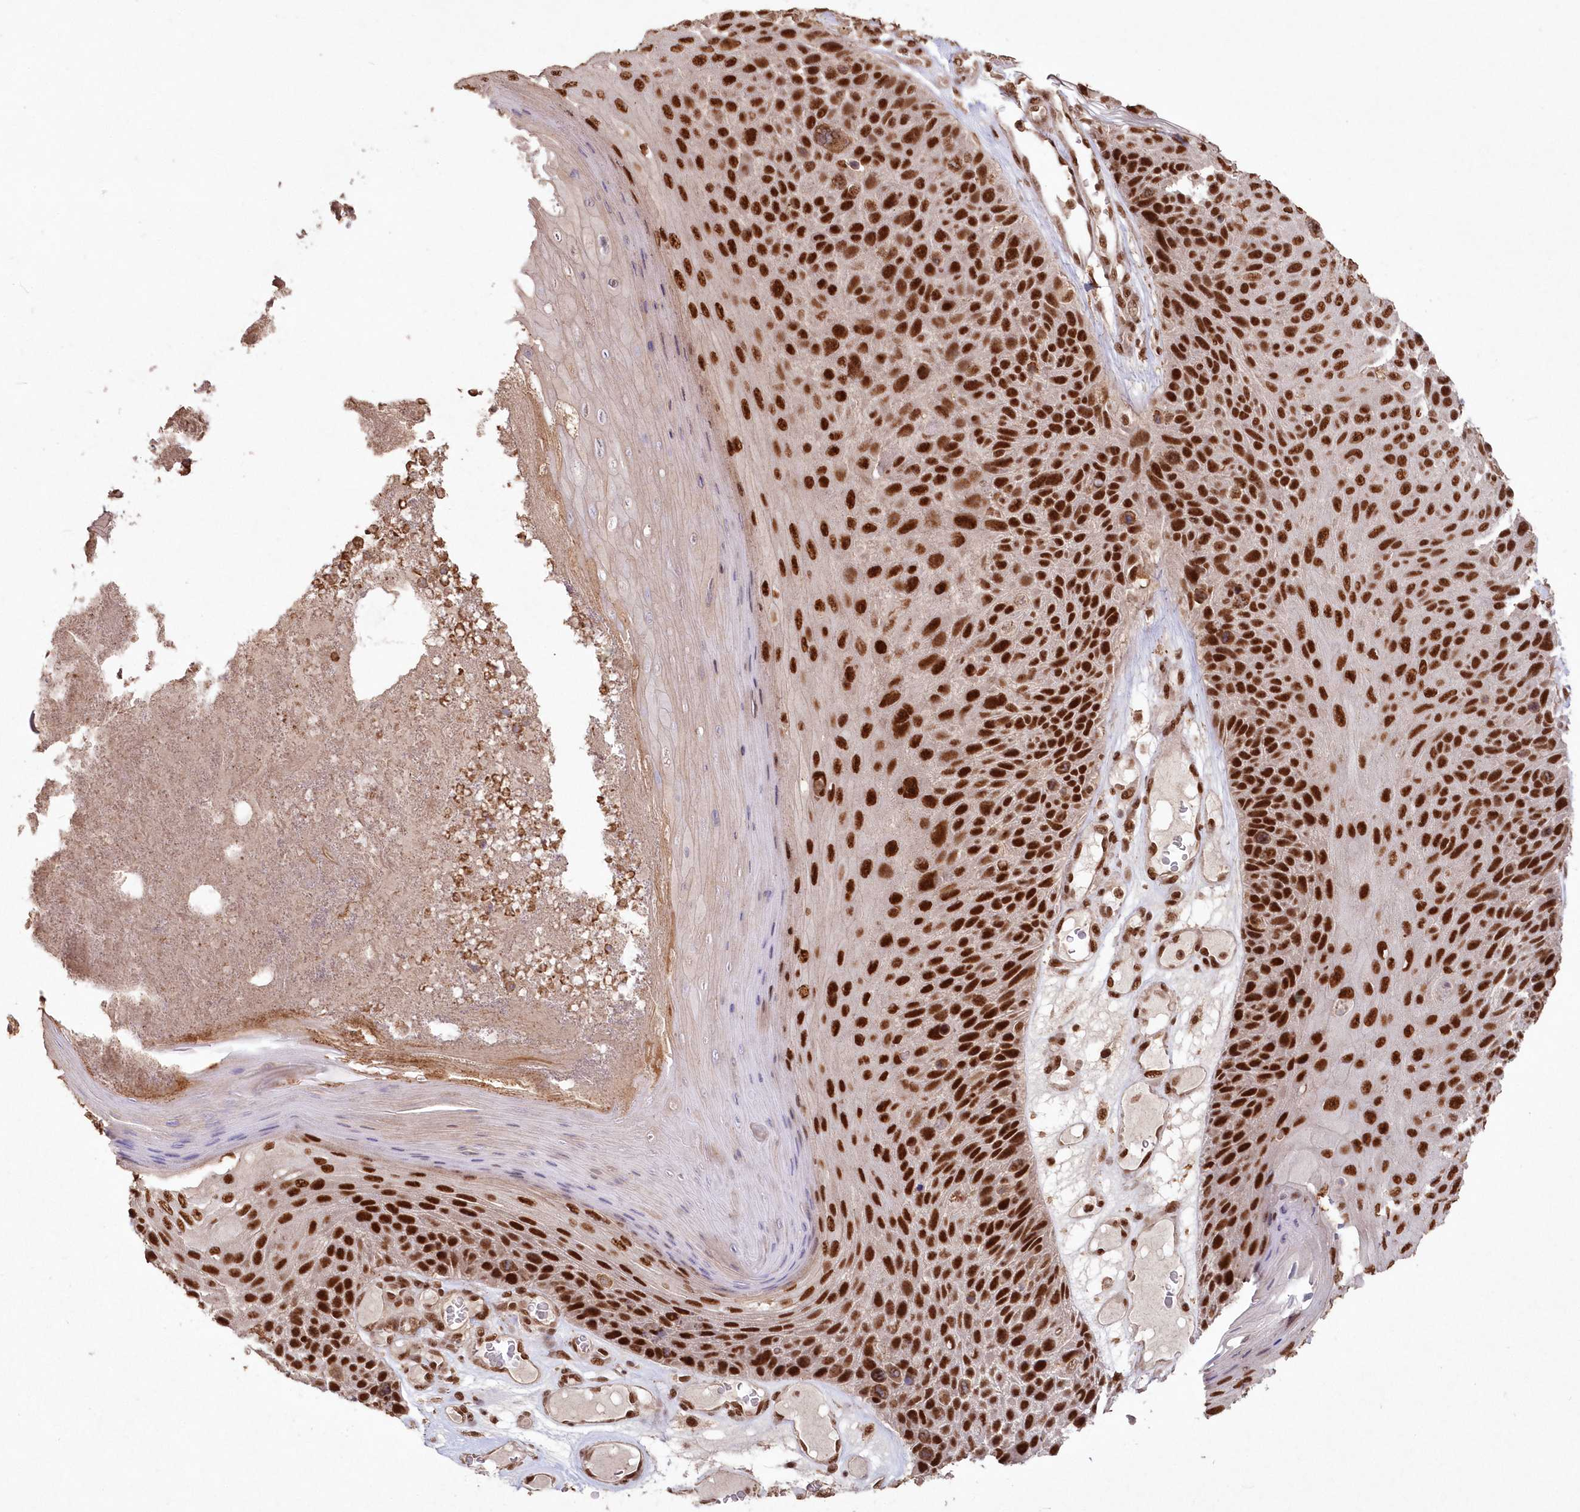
{"staining": {"intensity": "strong", "quantity": ">75%", "location": "nuclear"}, "tissue": "skin cancer", "cell_type": "Tumor cells", "image_type": "cancer", "snomed": [{"axis": "morphology", "description": "Squamous cell carcinoma, NOS"}, {"axis": "topography", "description": "Skin"}], "caption": "Immunohistochemistry (DAB (3,3'-diaminobenzidine)) staining of human skin cancer (squamous cell carcinoma) reveals strong nuclear protein positivity in approximately >75% of tumor cells.", "gene": "PDS5A", "patient": {"sex": "female", "age": 88}}